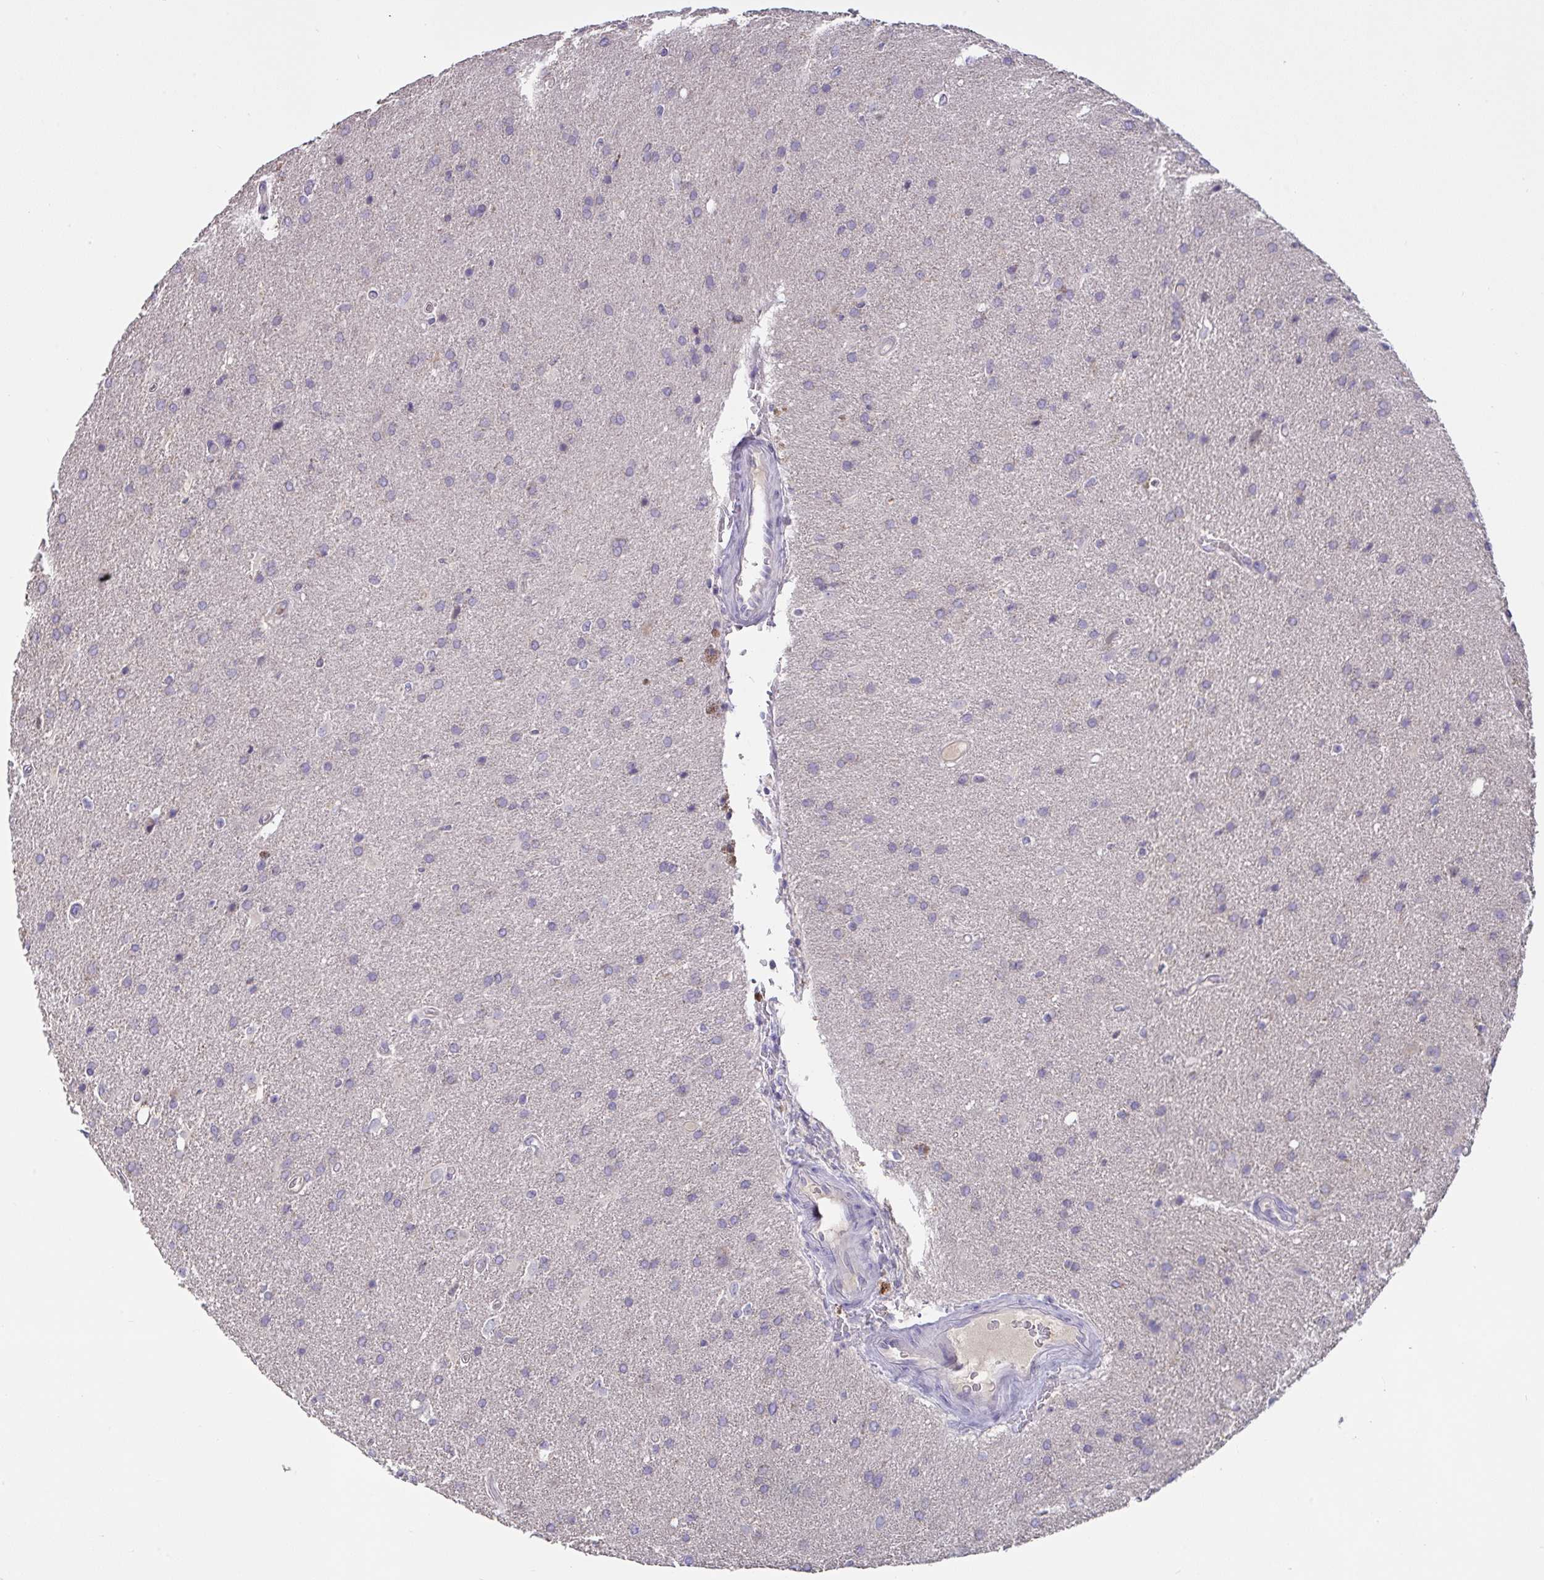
{"staining": {"intensity": "negative", "quantity": "none", "location": "none"}, "tissue": "glioma", "cell_type": "Tumor cells", "image_type": "cancer", "snomed": [{"axis": "morphology", "description": "Glioma, malignant, High grade"}, {"axis": "topography", "description": "Brain"}], "caption": "A photomicrograph of glioma stained for a protein displays no brown staining in tumor cells. Nuclei are stained in blue.", "gene": "TMEM41A", "patient": {"sex": "male", "age": 56}}